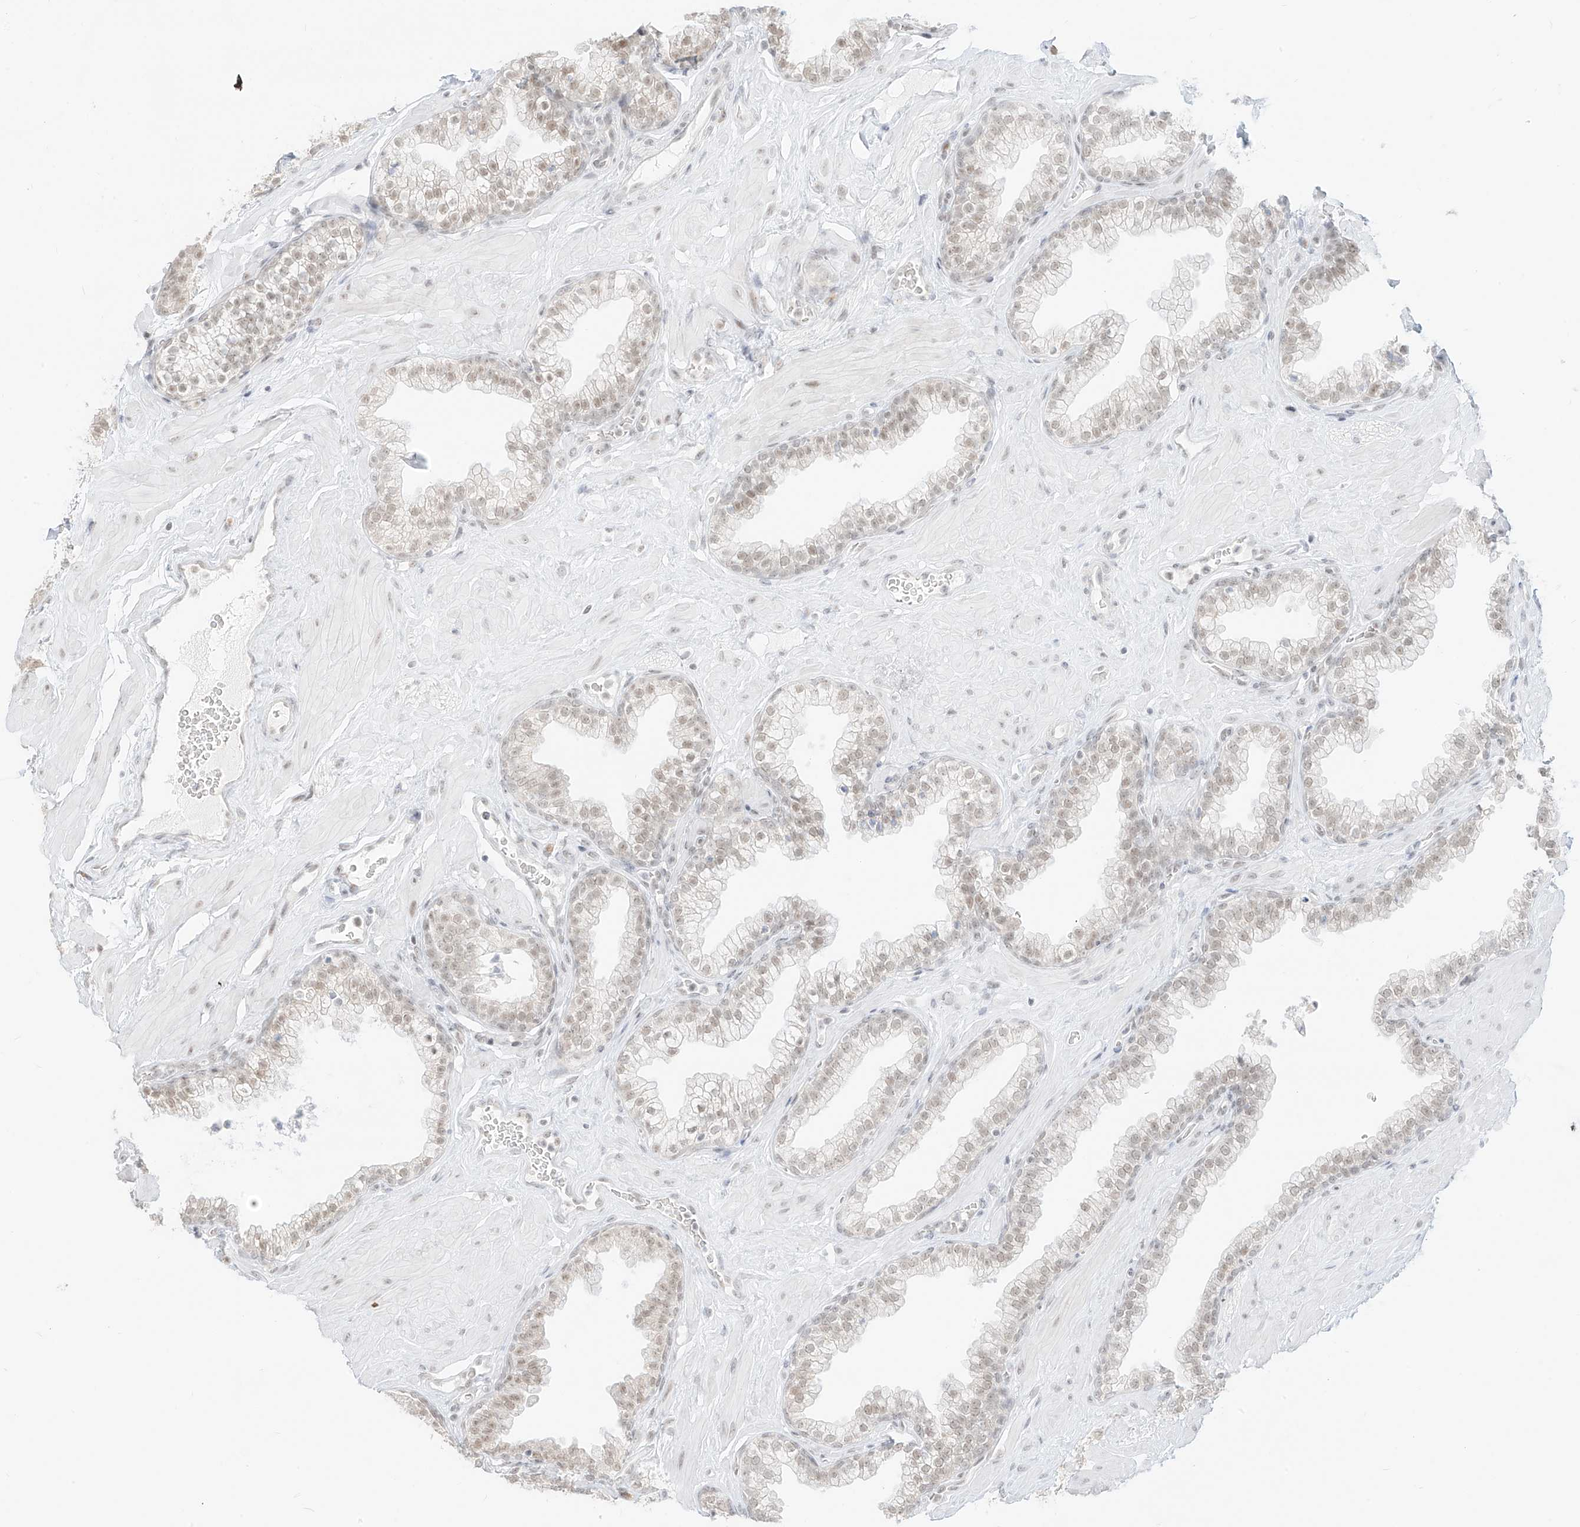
{"staining": {"intensity": "weak", "quantity": "25%-75%", "location": "nuclear"}, "tissue": "prostate", "cell_type": "Glandular cells", "image_type": "normal", "snomed": [{"axis": "morphology", "description": "Normal tissue, NOS"}, {"axis": "morphology", "description": "Urothelial carcinoma, Low grade"}, {"axis": "topography", "description": "Urinary bladder"}, {"axis": "topography", "description": "Prostate"}], "caption": "The image reveals immunohistochemical staining of benign prostate. There is weak nuclear staining is identified in about 25%-75% of glandular cells. (Brightfield microscopy of DAB IHC at high magnification).", "gene": "SUPT5H", "patient": {"sex": "male", "age": 60}}